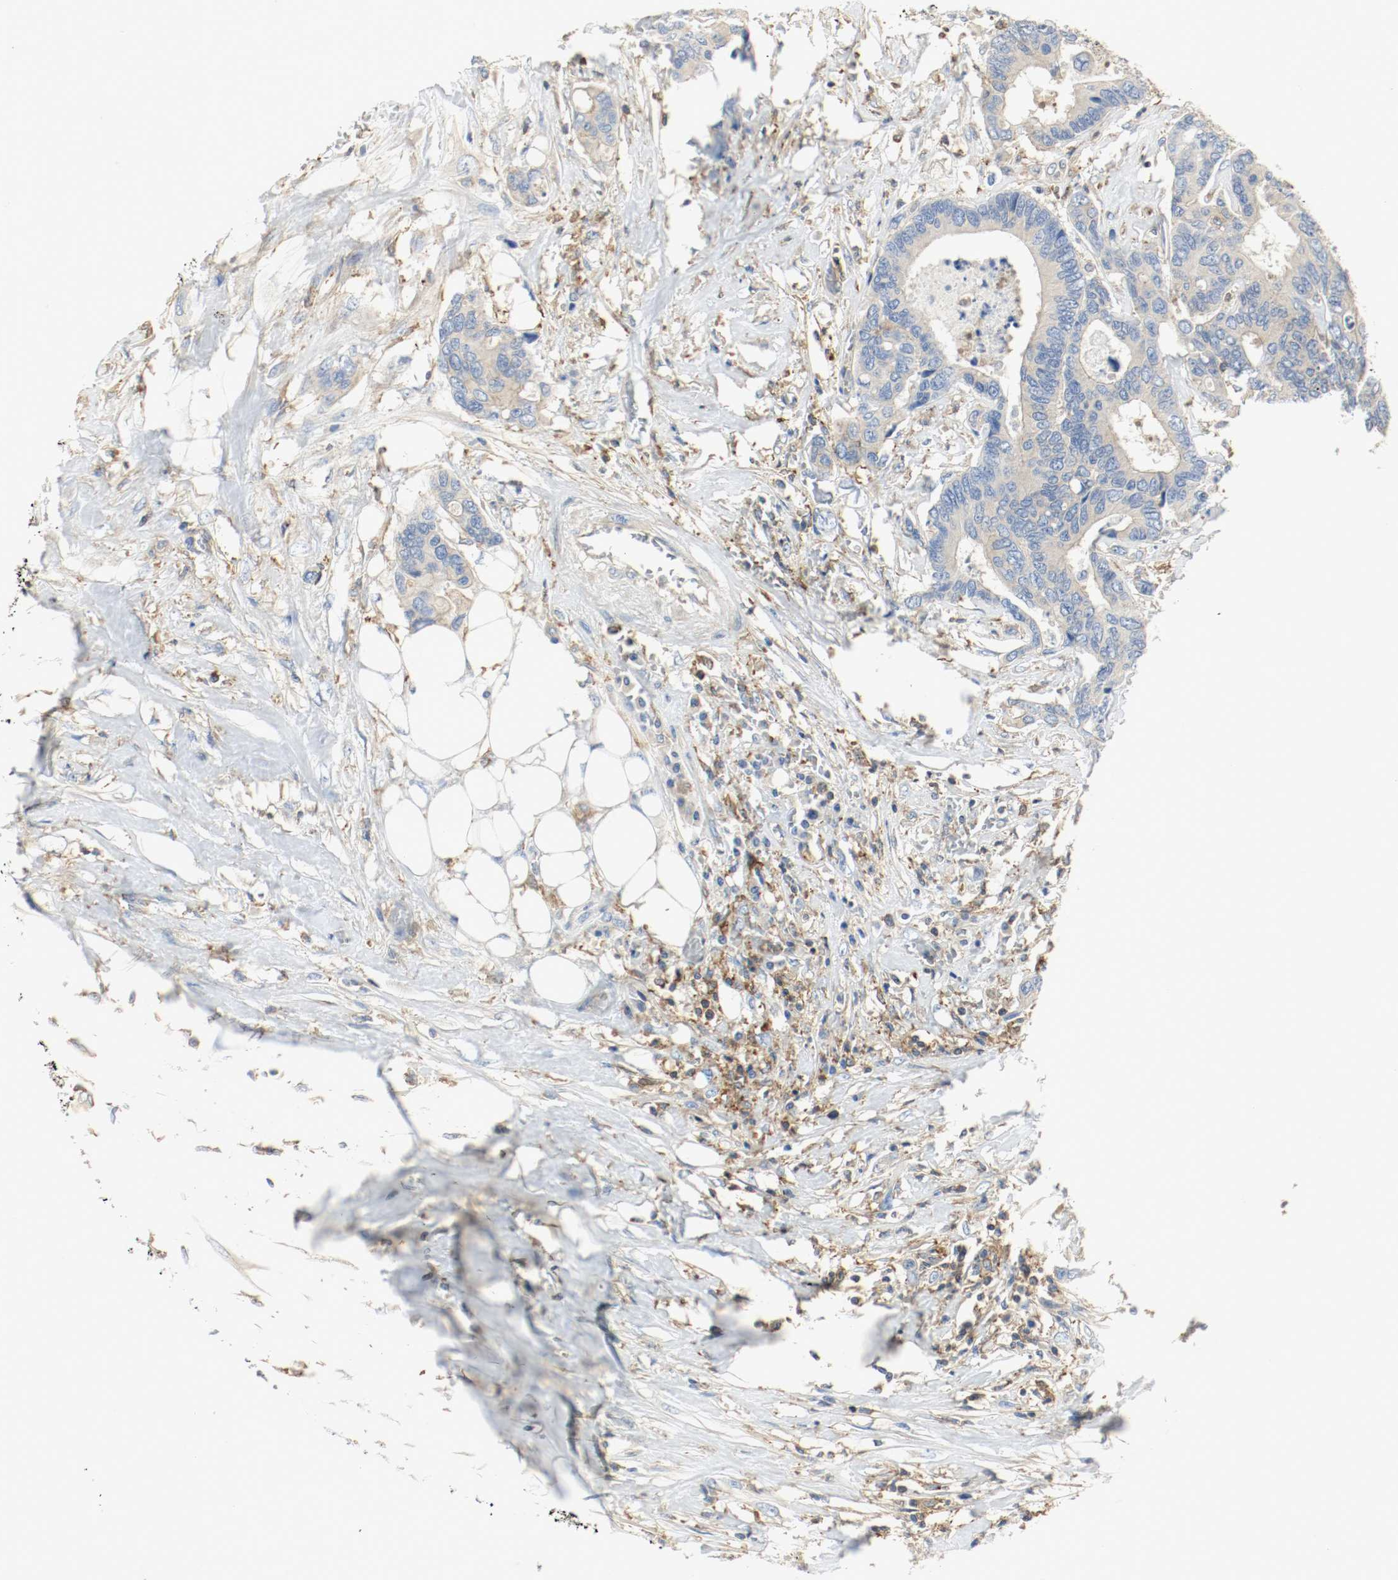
{"staining": {"intensity": "weak", "quantity": "25%-75%", "location": "cytoplasmic/membranous"}, "tissue": "colorectal cancer", "cell_type": "Tumor cells", "image_type": "cancer", "snomed": [{"axis": "morphology", "description": "Adenocarcinoma, NOS"}, {"axis": "topography", "description": "Rectum"}], "caption": "Protein analysis of adenocarcinoma (colorectal) tissue displays weak cytoplasmic/membranous staining in about 25%-75% of tumor cells.", "gene": "ARPC1B", "patient": {"sex": "male", "age": 55}}